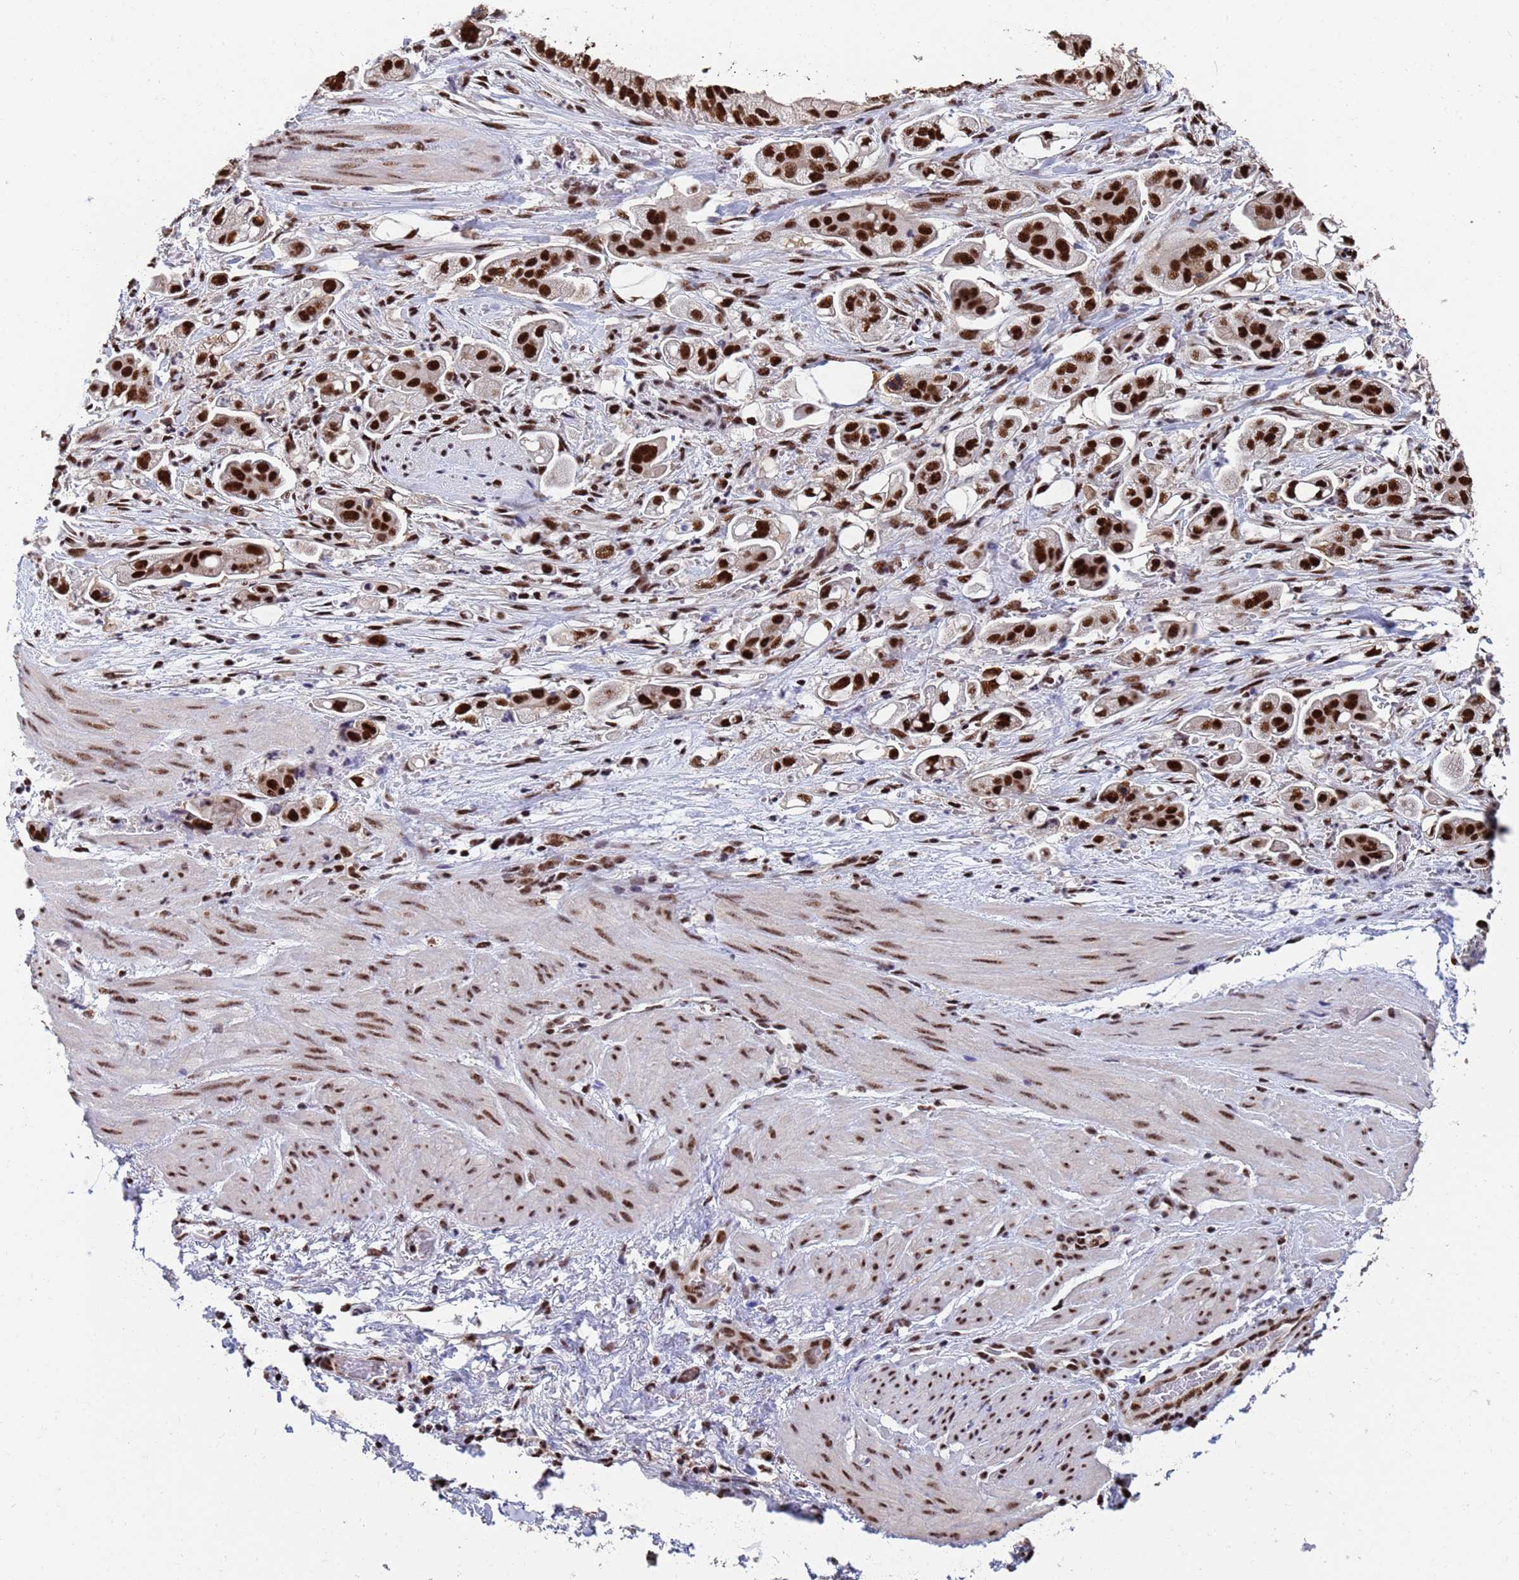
{"staining": {"intensity": "strong", "quantity": ">75%", "location": "nuclear"}, "tissue": "stomach cancer", "cell_type": "Tumor cells", "image_type": "cancer", "snomed": [{"axis": "morphology", "description": "Adenocarcinoma, NOS"}, {"axis": "topography", "description": "Stomach"}], "caption": "Tumor cells exhibit high levels of strong nuclear staining in about >75% of cells in human stomach adenocarcinoma.", "gene": "SF3B2", "patient": {"sex": "male", "age": 62}}